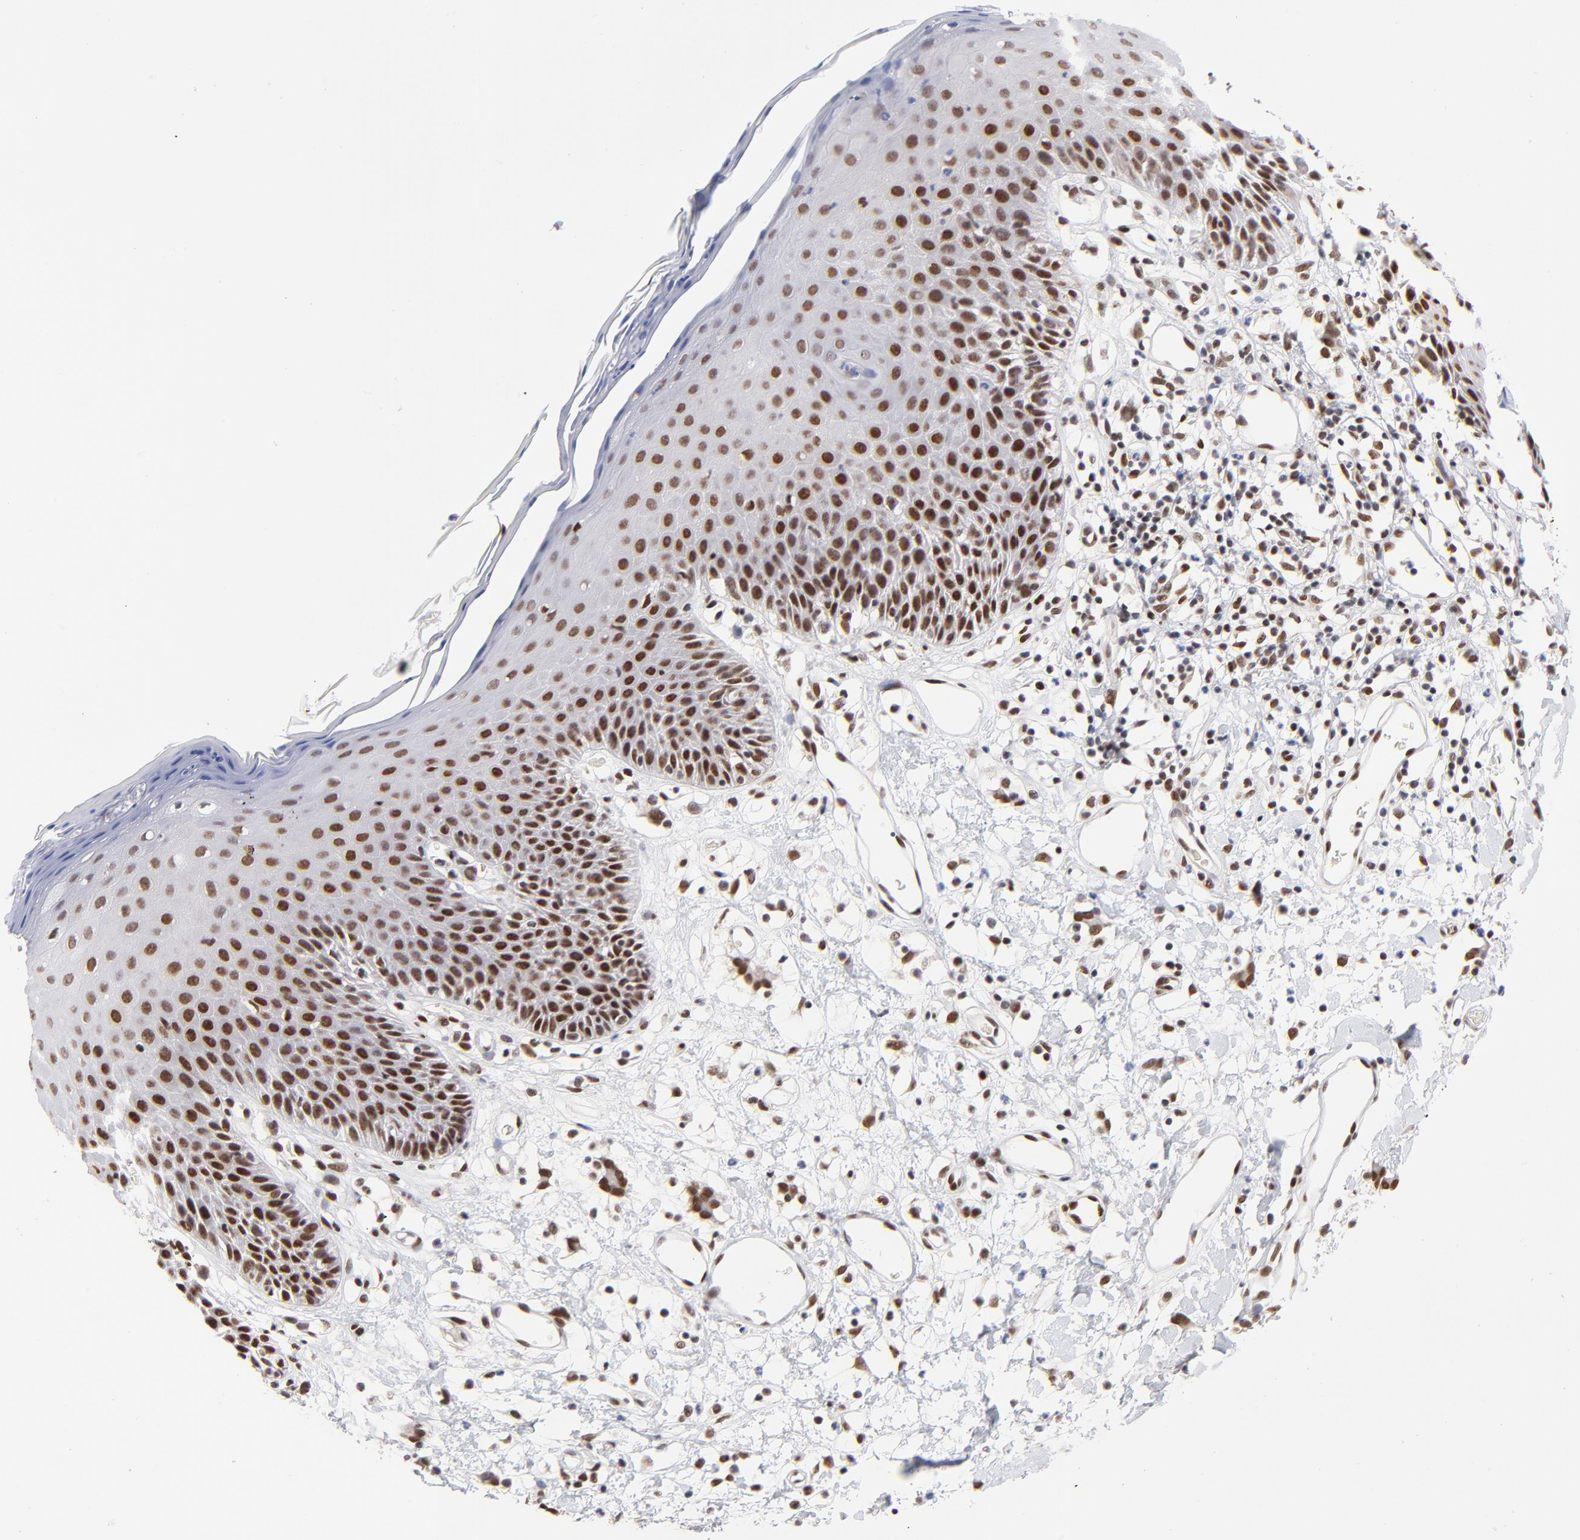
{"staining": {"intensity": "strong", "quantity": ">75%", "location": "nuclear"}, "tissue": "skin", "cell_type": "Epidermal cells", "image_type": "normal", "snomed": [{"axis": "morphology", "description": "Normal tissue, NOS"}, {"axis": "topography", "description": "Vulva"}, {"axis": "topography", "description": "Peripheral nerve tissue"}], "caption": "Strong nuclear staining is appreciated in approximately >75% of epidermal cells in unremarkable skin. (IHC, brightfield microscopy, high magnification).", "gene": "ZMYM3", "patient": {"sex": "female", "age": 68}}